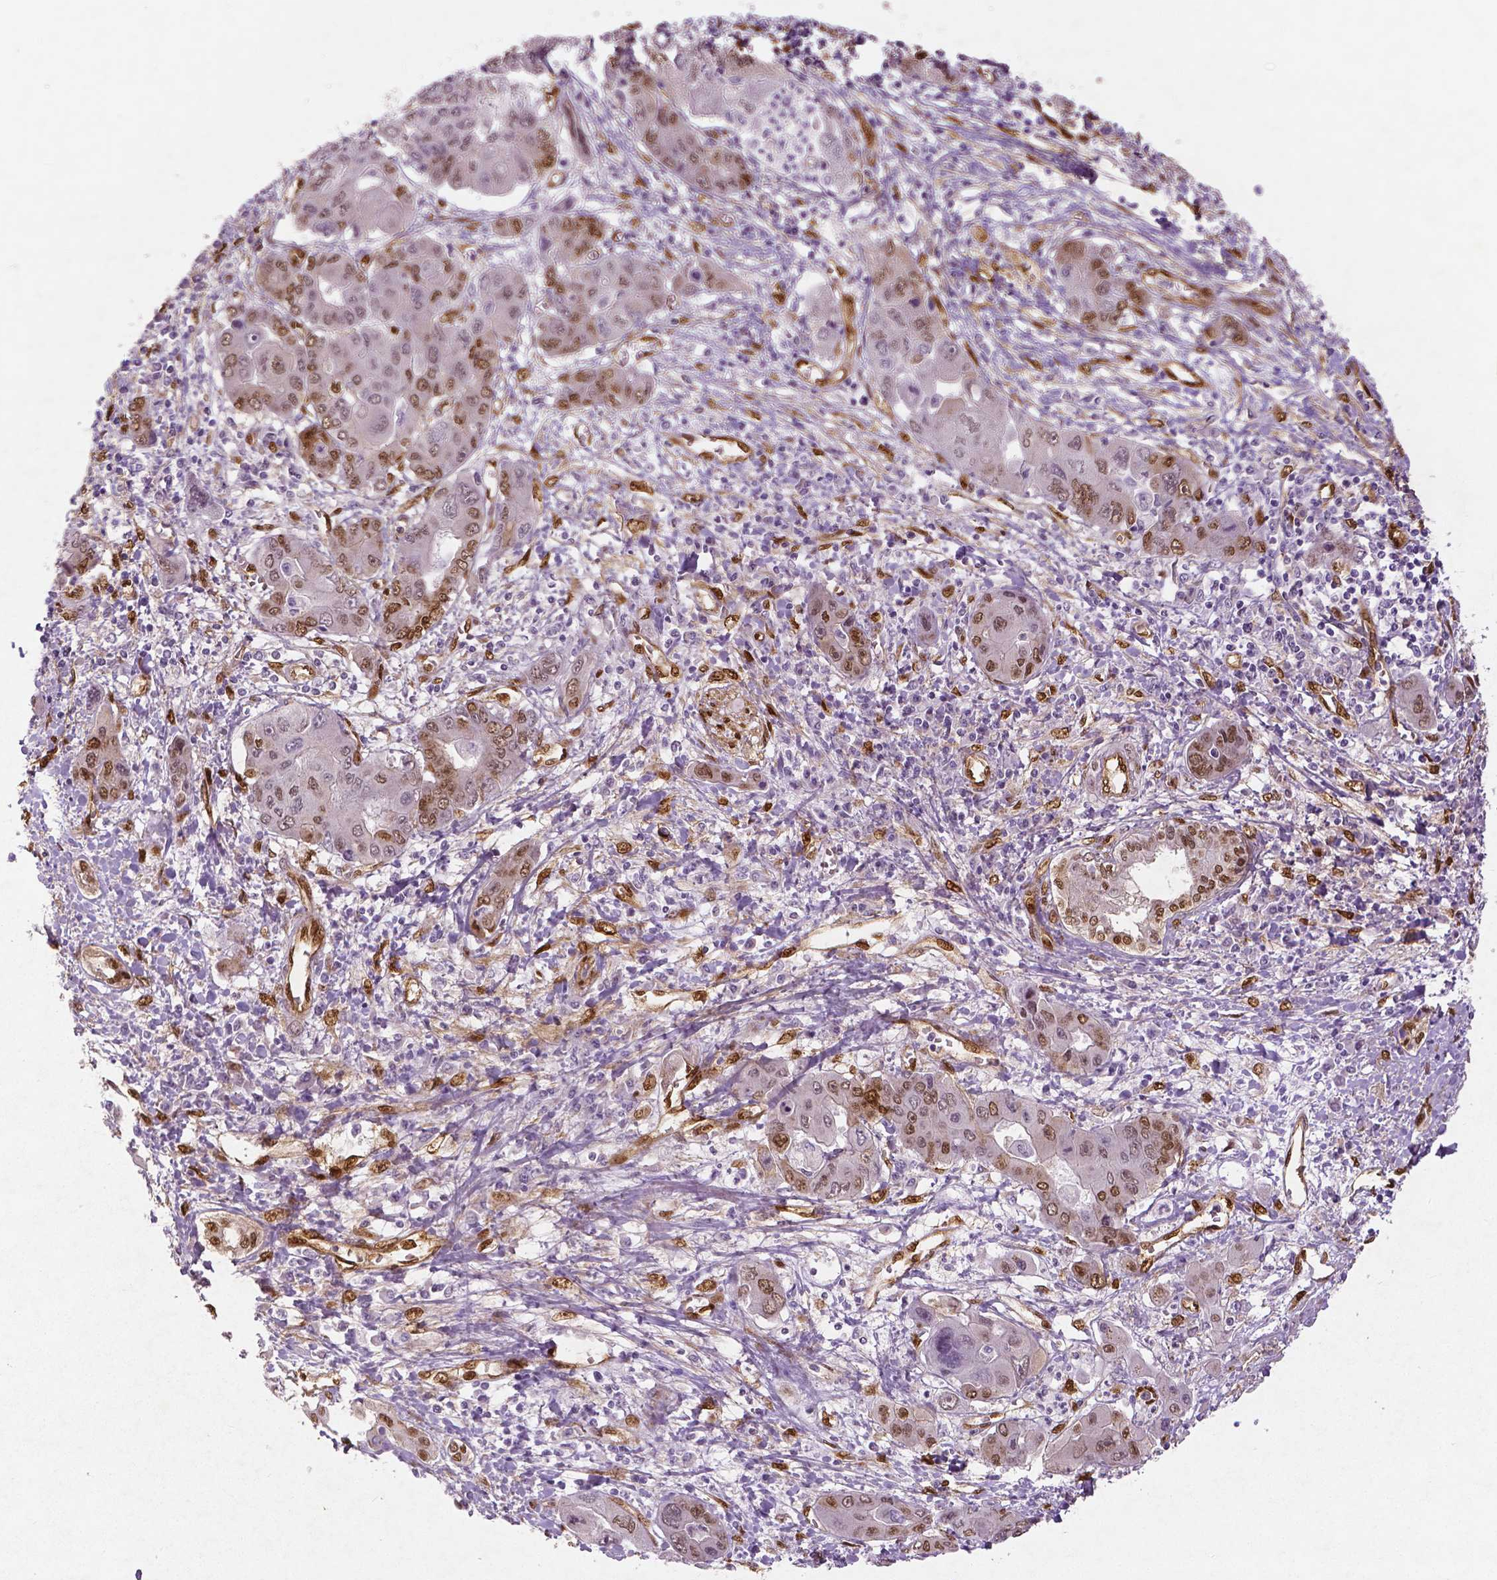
{"staining": {"intensity": "moderate", "quantity": "<25%", "location": "nuclear"}, "tissue": "liver cancer", "cell_type": "Tumor cells", "image_type": "cancer", "snomed": [{"axis": "morphology", "description": "Cholangiocarcinoma"}, {"axis": "topography", "description": "Liver"}], "caption": "Moderate nuclear protein staining is present in about <25% of tumor cells in liver cholangiocarcinoma. (Brightfield microscopy of DAB IHC at high magnification).", "gene": "WWTR1", "patient": {"sex": "male", "age": 67}}